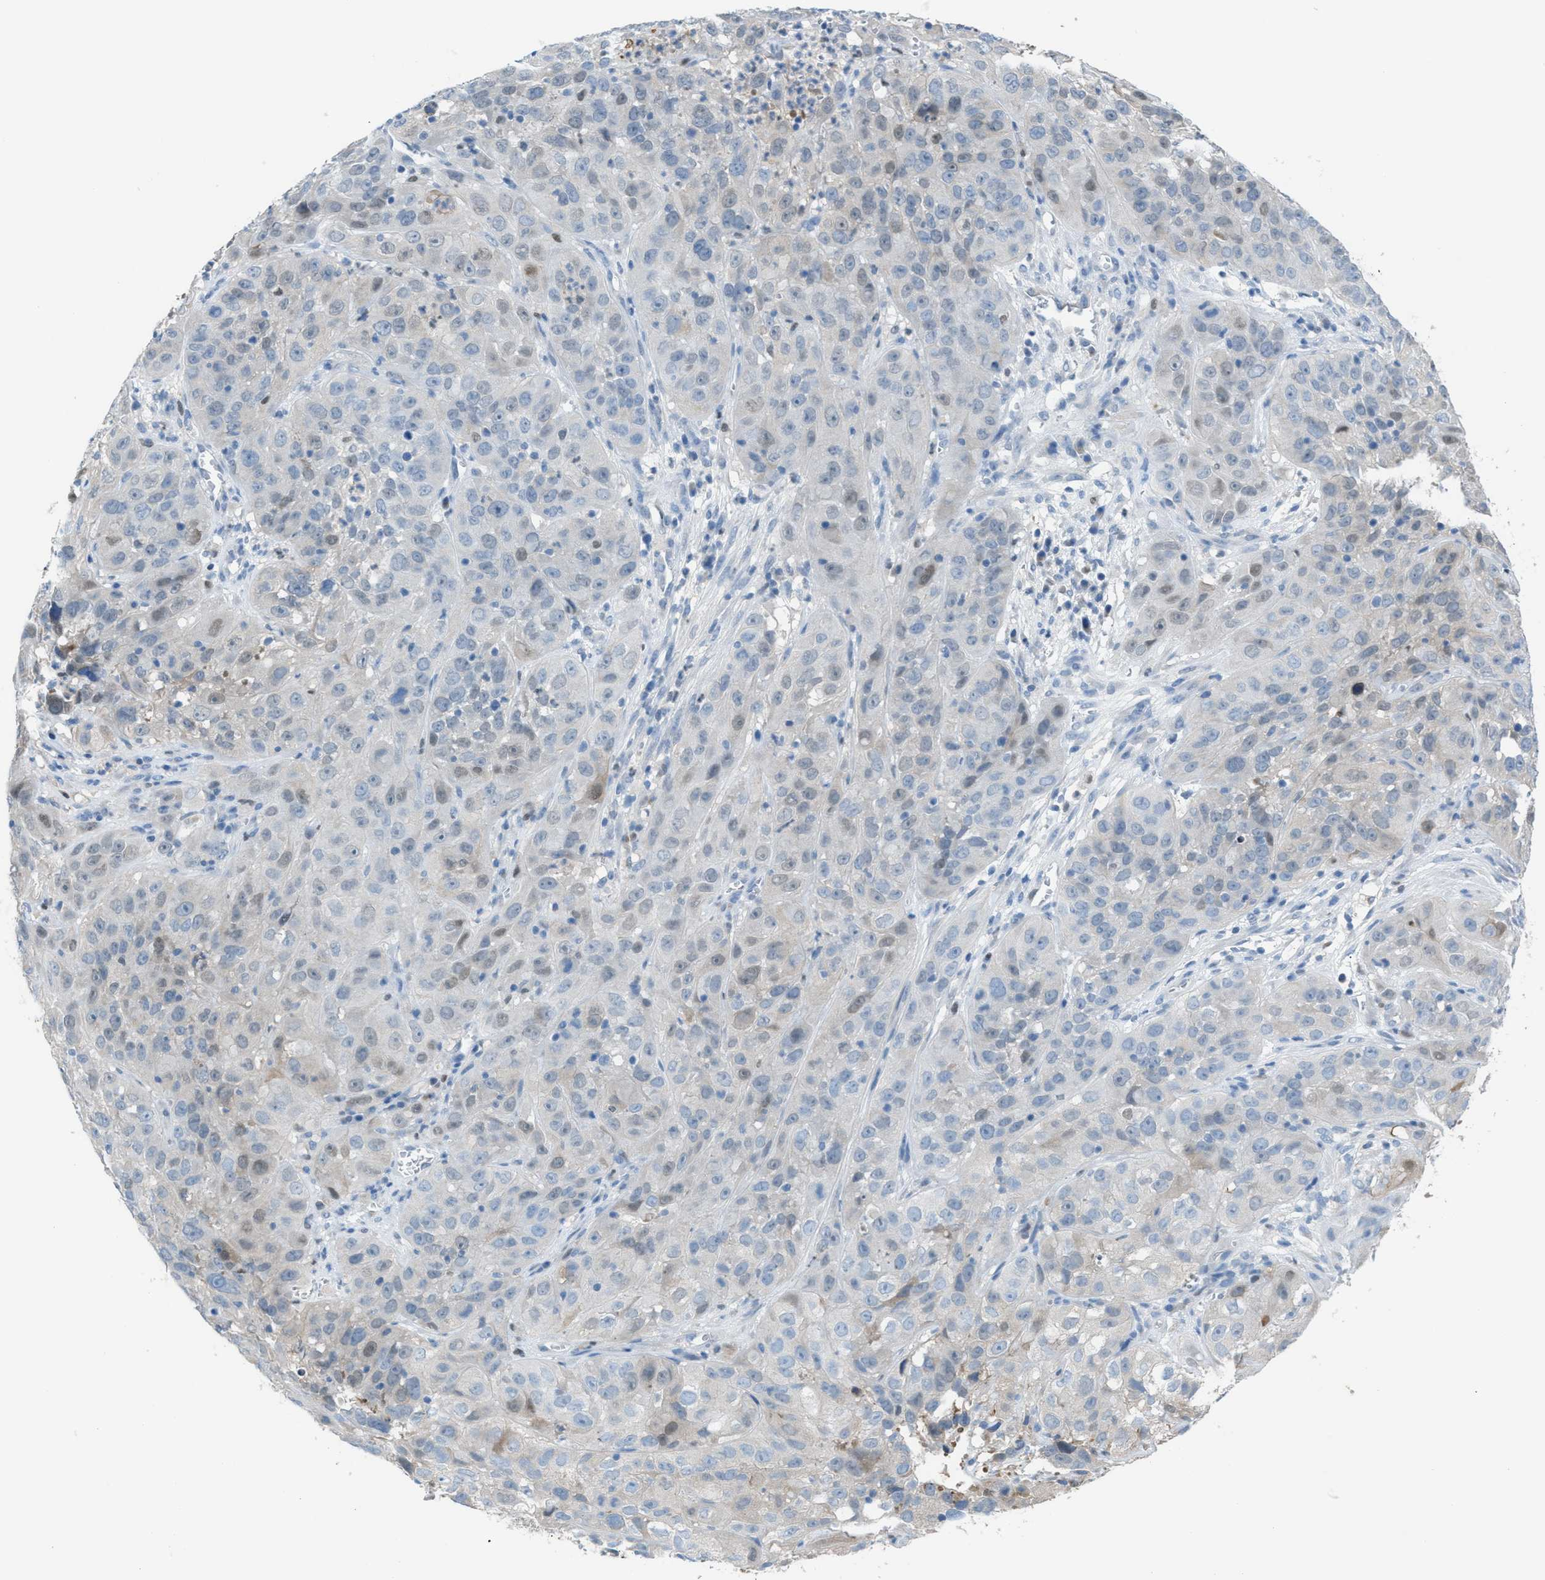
{"staining": {"intensity": "weak", "quantity": "<25%", "location": "nuclear"}, "tissue": "cervical cancer", "cell_type": "Tumor cells", "image_type": "cancer", "snomed": [{"axis": "morphology", "description": "Squamous cell carcinoma, NOS"}, {"axis": "topography", "description": "Cervix"}], "caption": "Immunohistochemistry image of neoplastic tissue: squamous cell carcinoma (cervical) stained with DAB exhibits no significant protein positivity in tumor cells. The staining is performed using DAB brown chromogen with nuclei counter-stained in using hematoxylin.", "gene": "PPM1D", "patient": {"sex": "female", "age": 32}}